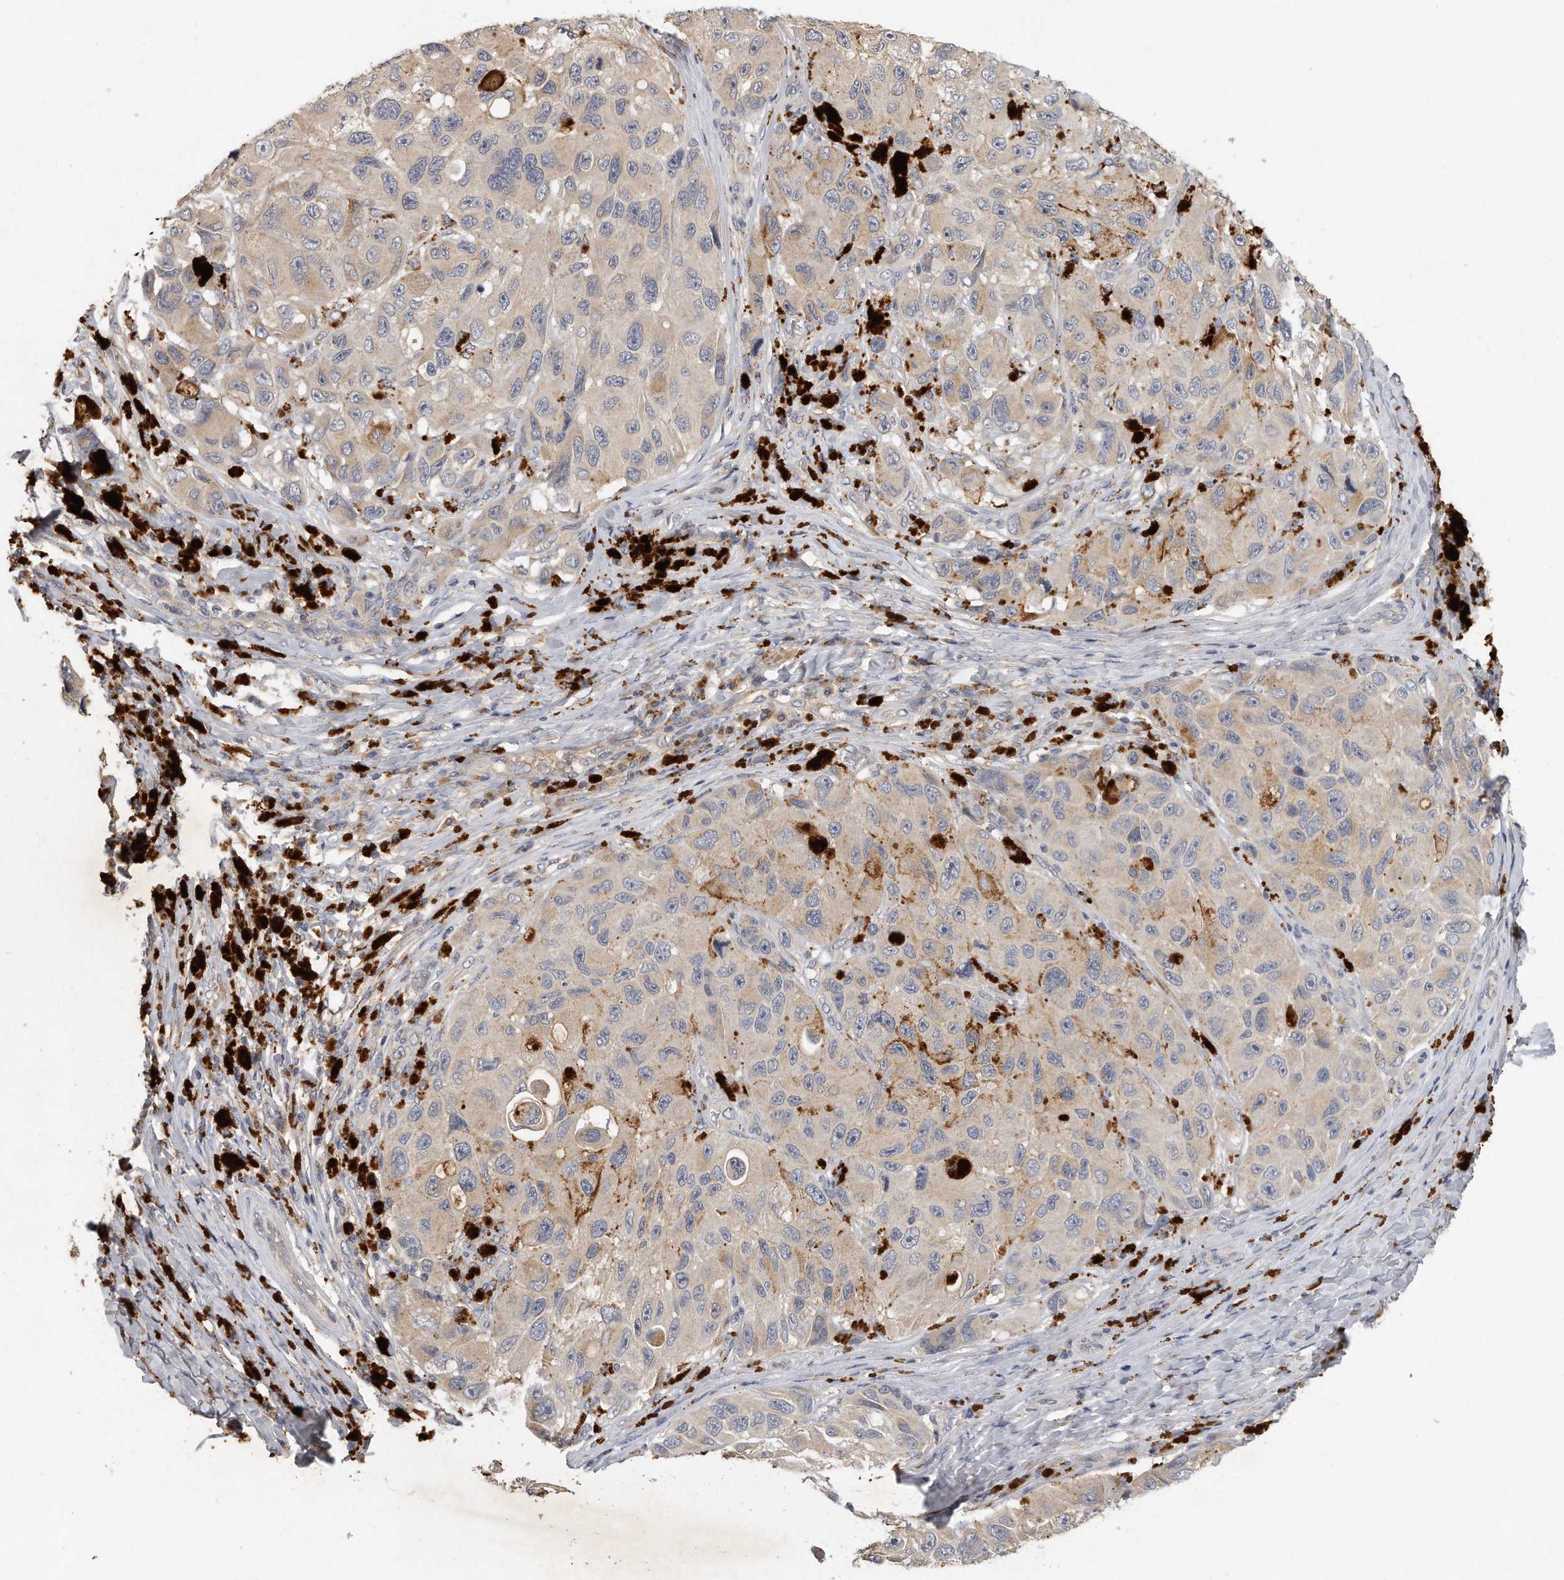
{"staining": {"intensity": "negative", "quantity": "none", "location": "none"}, "tissue": "melanoma", "cell_type": "Tumor cells", "image_type": "cancer", "snomed": [{"axis": "morphology", "description": "Malignant melanoma, NOS"}, {"axis": "topography", "description": "Skin"}], "caption": "Tumor cells are negative for protein expression in human malignant melanoma.", "gene": "TRAPPC14", "patient": {"sex": "female", "age": 73}}